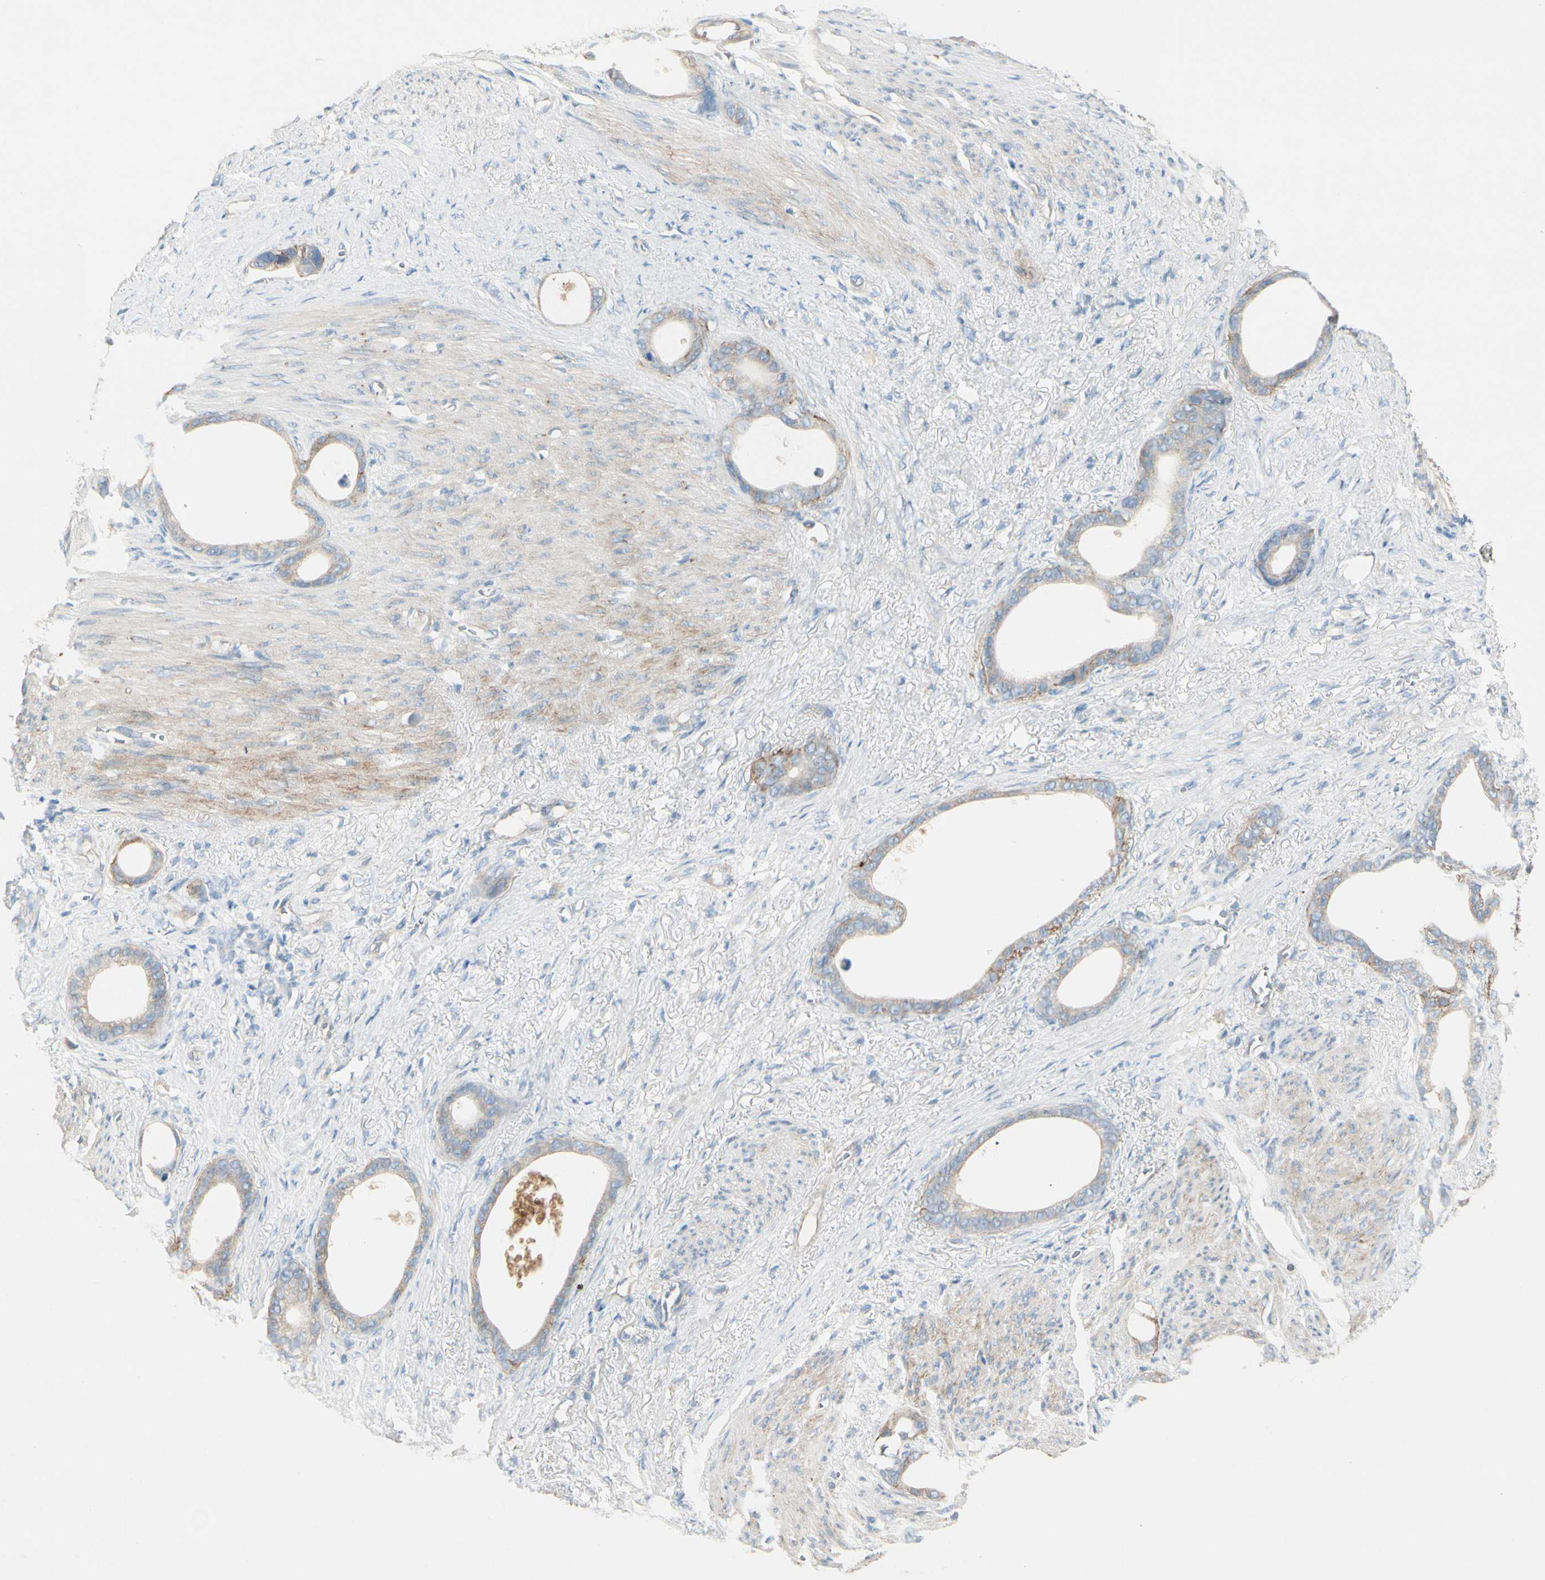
{"staining": {"intensity": "weak", "quantity": ">75%", "location": "cytoplasmic/membranous"}, "tissue": "stomach cancer", "cell_type": "Tumor cells", "image_type": "cancer", "snomed": [{"axis": "morphology", "description": "Adenocarcinoma, NOS"}, {"axis": "topography", "description": "Stomach"}], "caption": "Human adenocarcinoma (stomach) stained for a protein (brown) reveals weak cytoplasmic/membranous positive positivity in approximately >75% of tumor cells.", "gene": "ITGA3", "patient": {"sex": "female", "age": 75}}